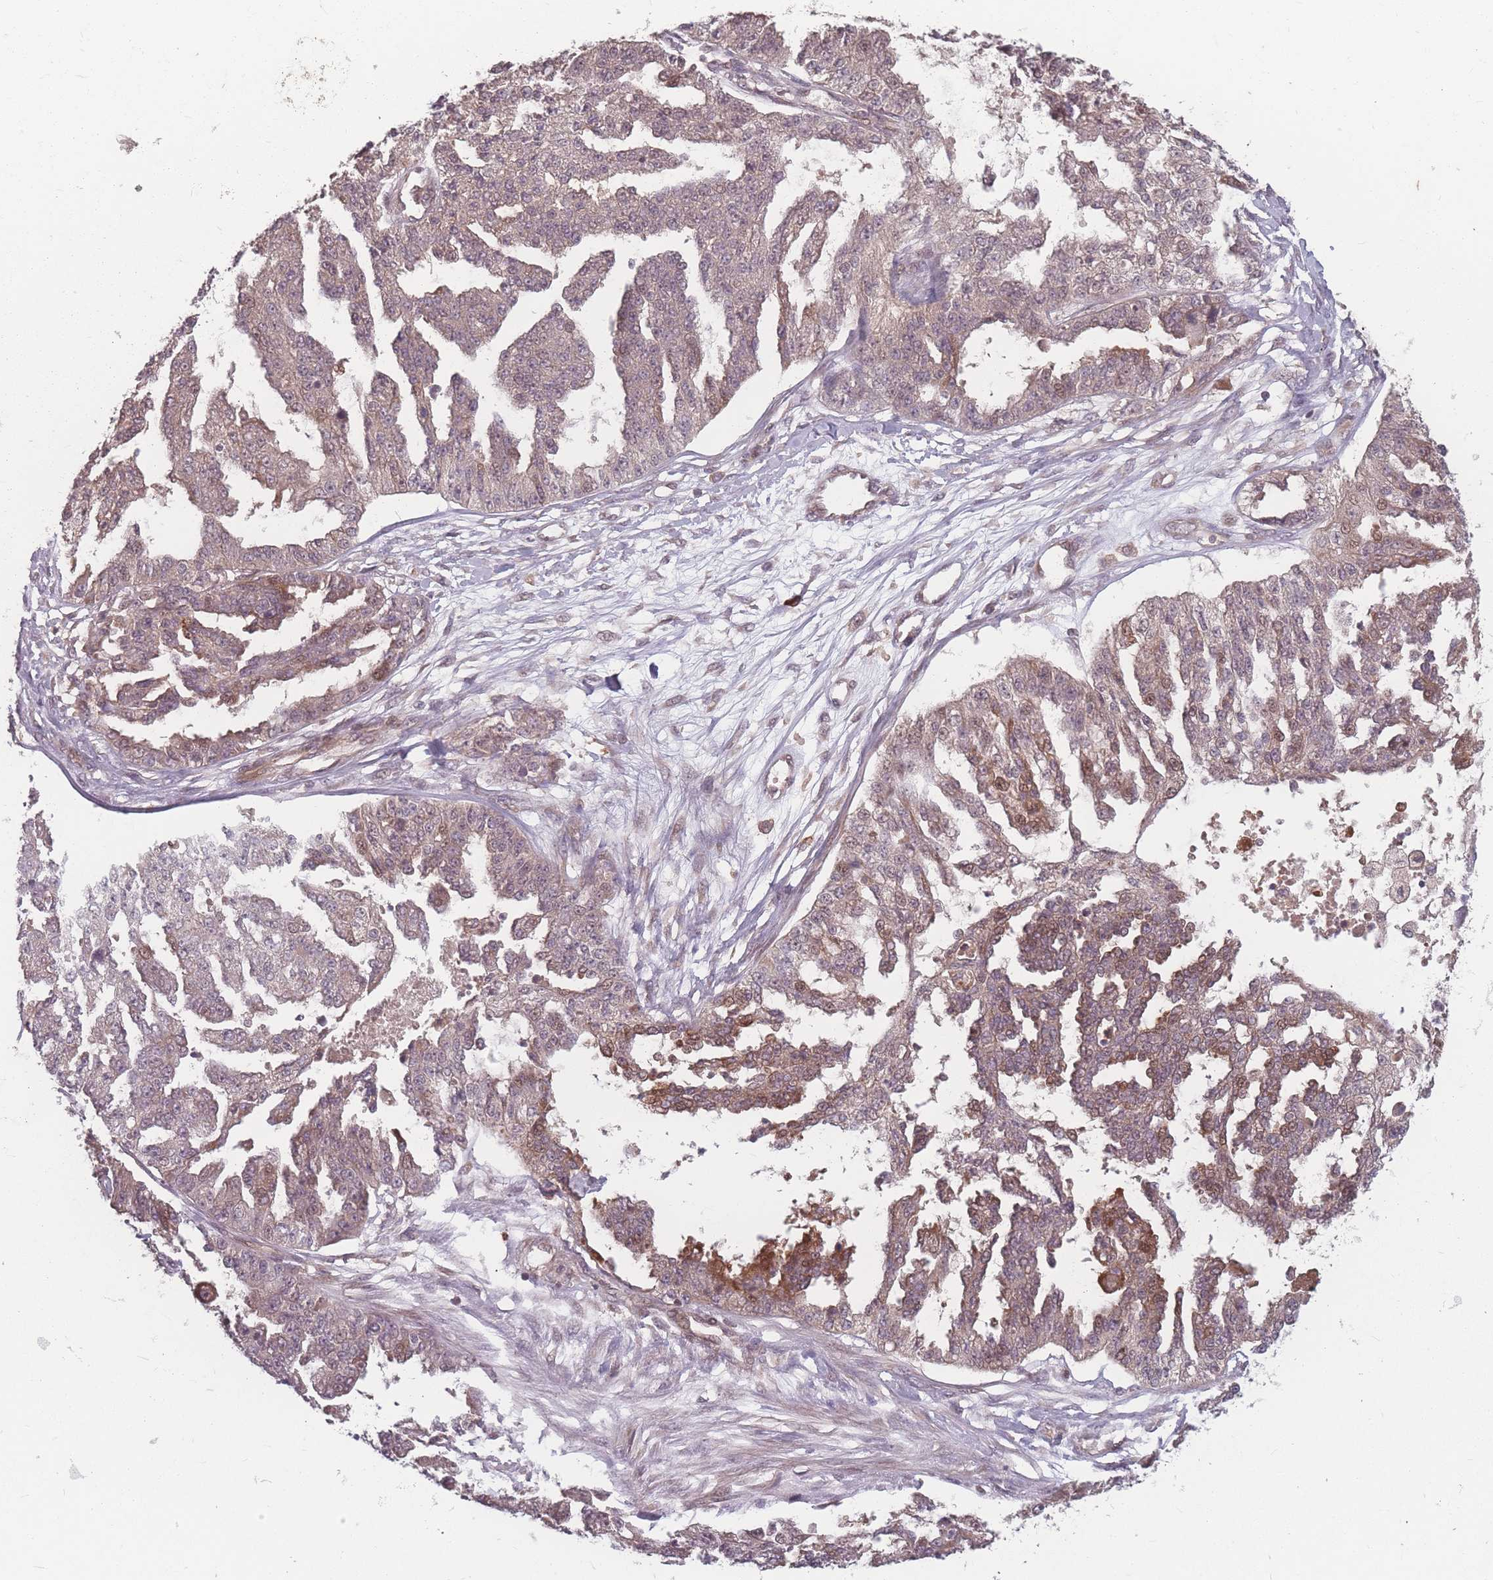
{"staining": {"intensity": "moderate", "quantity": "<25%", "location": "cytoplasmic/membranous,nuclear"}, "tissue": "ovarian cancer", "cell_type": "Tumor cells", "image_type": "cancer", "snomed": [{"axis": "morphology", "description": "Cystadenocarcinoma, serous, NOS"}, {"axis": "topography", "description": "Ovary"}], "caption": "High-magnification brightfield microscopy of ovarian cancer (serous cystadenocarcinoma) stained with DAB (brown) and counterstained with hematoxylin (blue). tumor cells exhibit moderate cytoplasmic/membranous and nuclear positivity is seen in approximately<25% of cells.", "gene": "HAGH", "patient": {"sex": "female", "age": 58}}